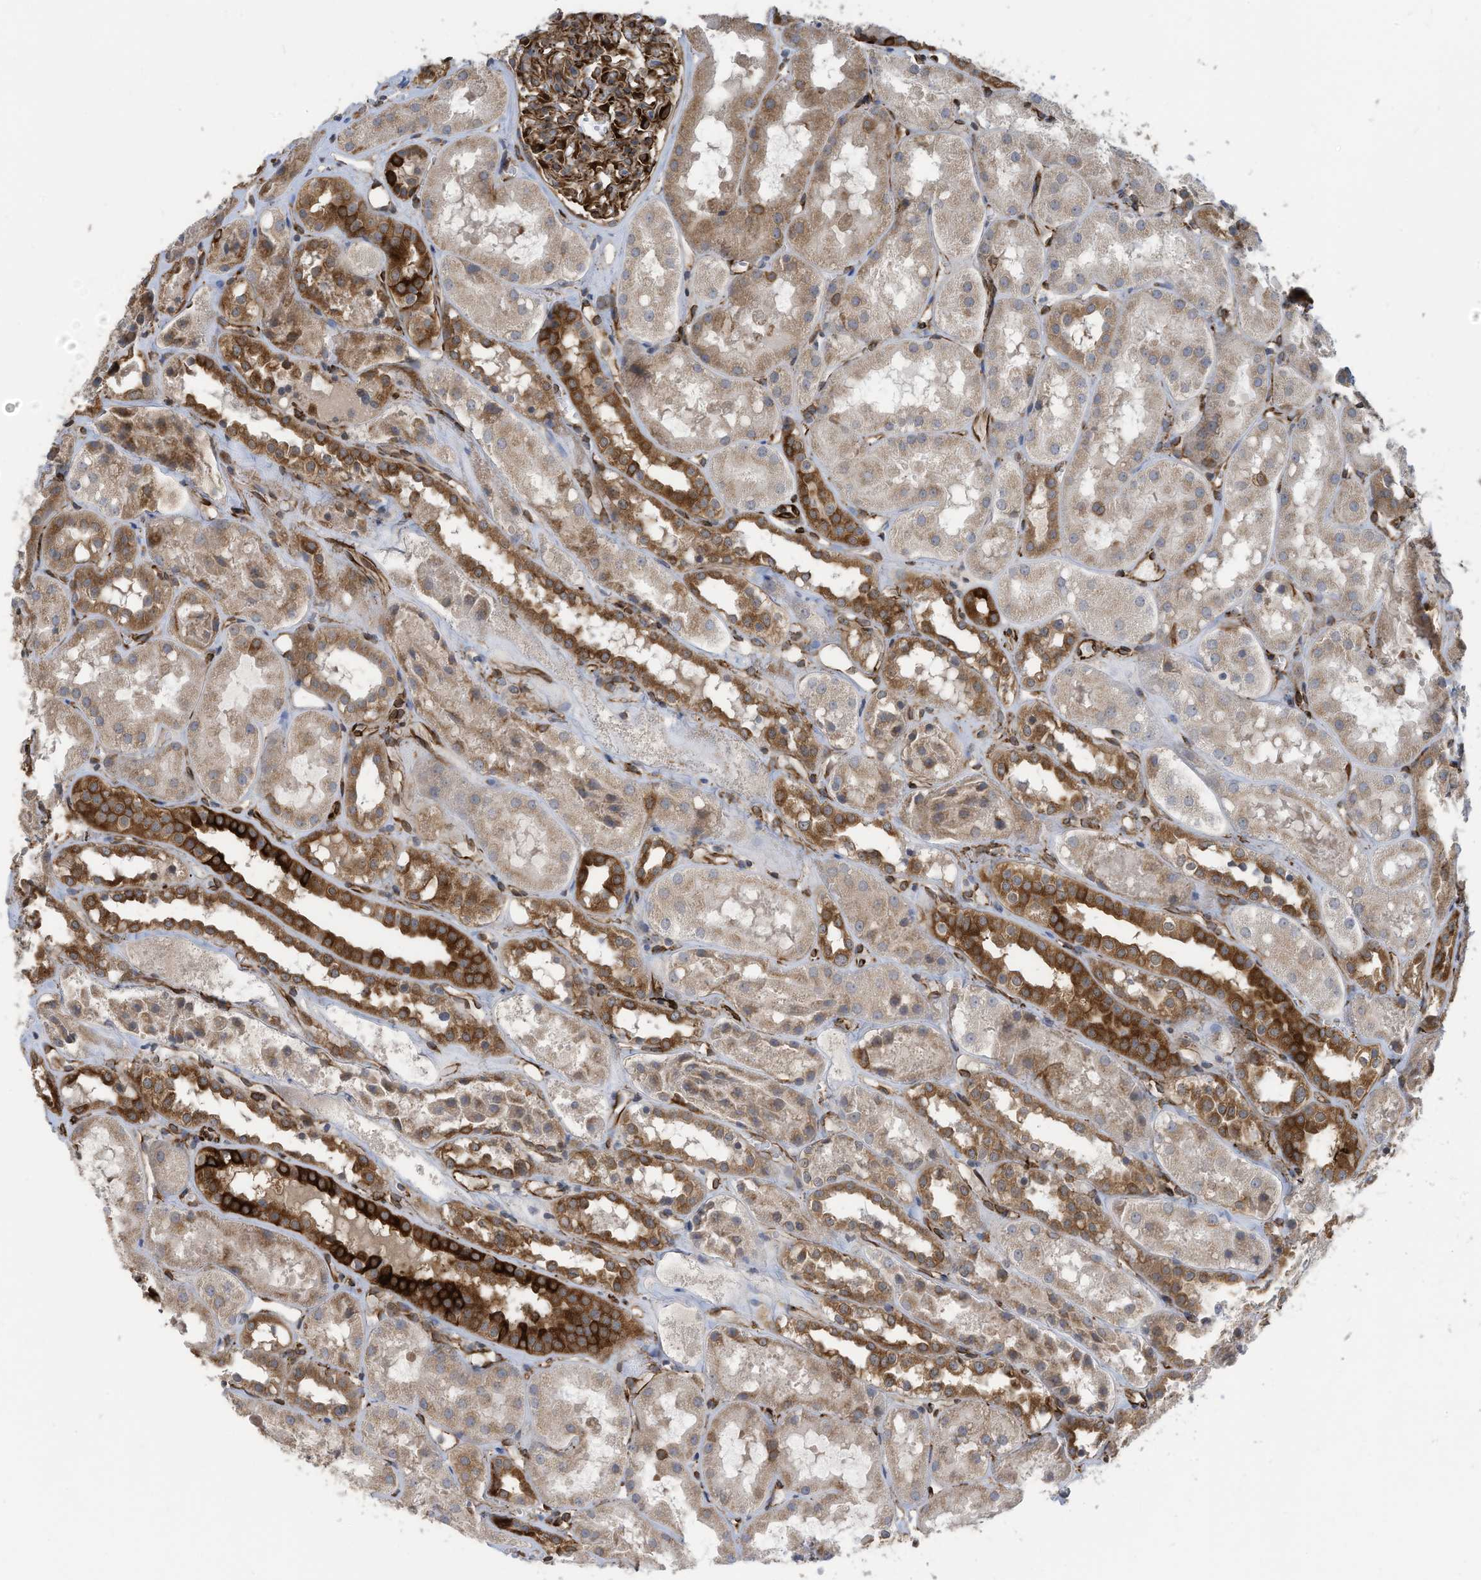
{"staining": {"intensity": "strong", "quantity": ">75%", "location": "cytoplasmic/membranous"}, "tissue": "kidney", "cell_type": "Cells in glomeruli", "image_type": "normal", "snomed": [{"axis": "morphology", "description": "Normal tissue, NOS"}, {"axis": "topography", "description": "Kidney"}], "caption": "The image demonstrates staining of benign kidney, revealing strong cytoplasmic/membranous protein staining (brown color) within cells in glomeruli.", "gene": "ZBTB45", "patient": {"sex": "male", "age": 16}}